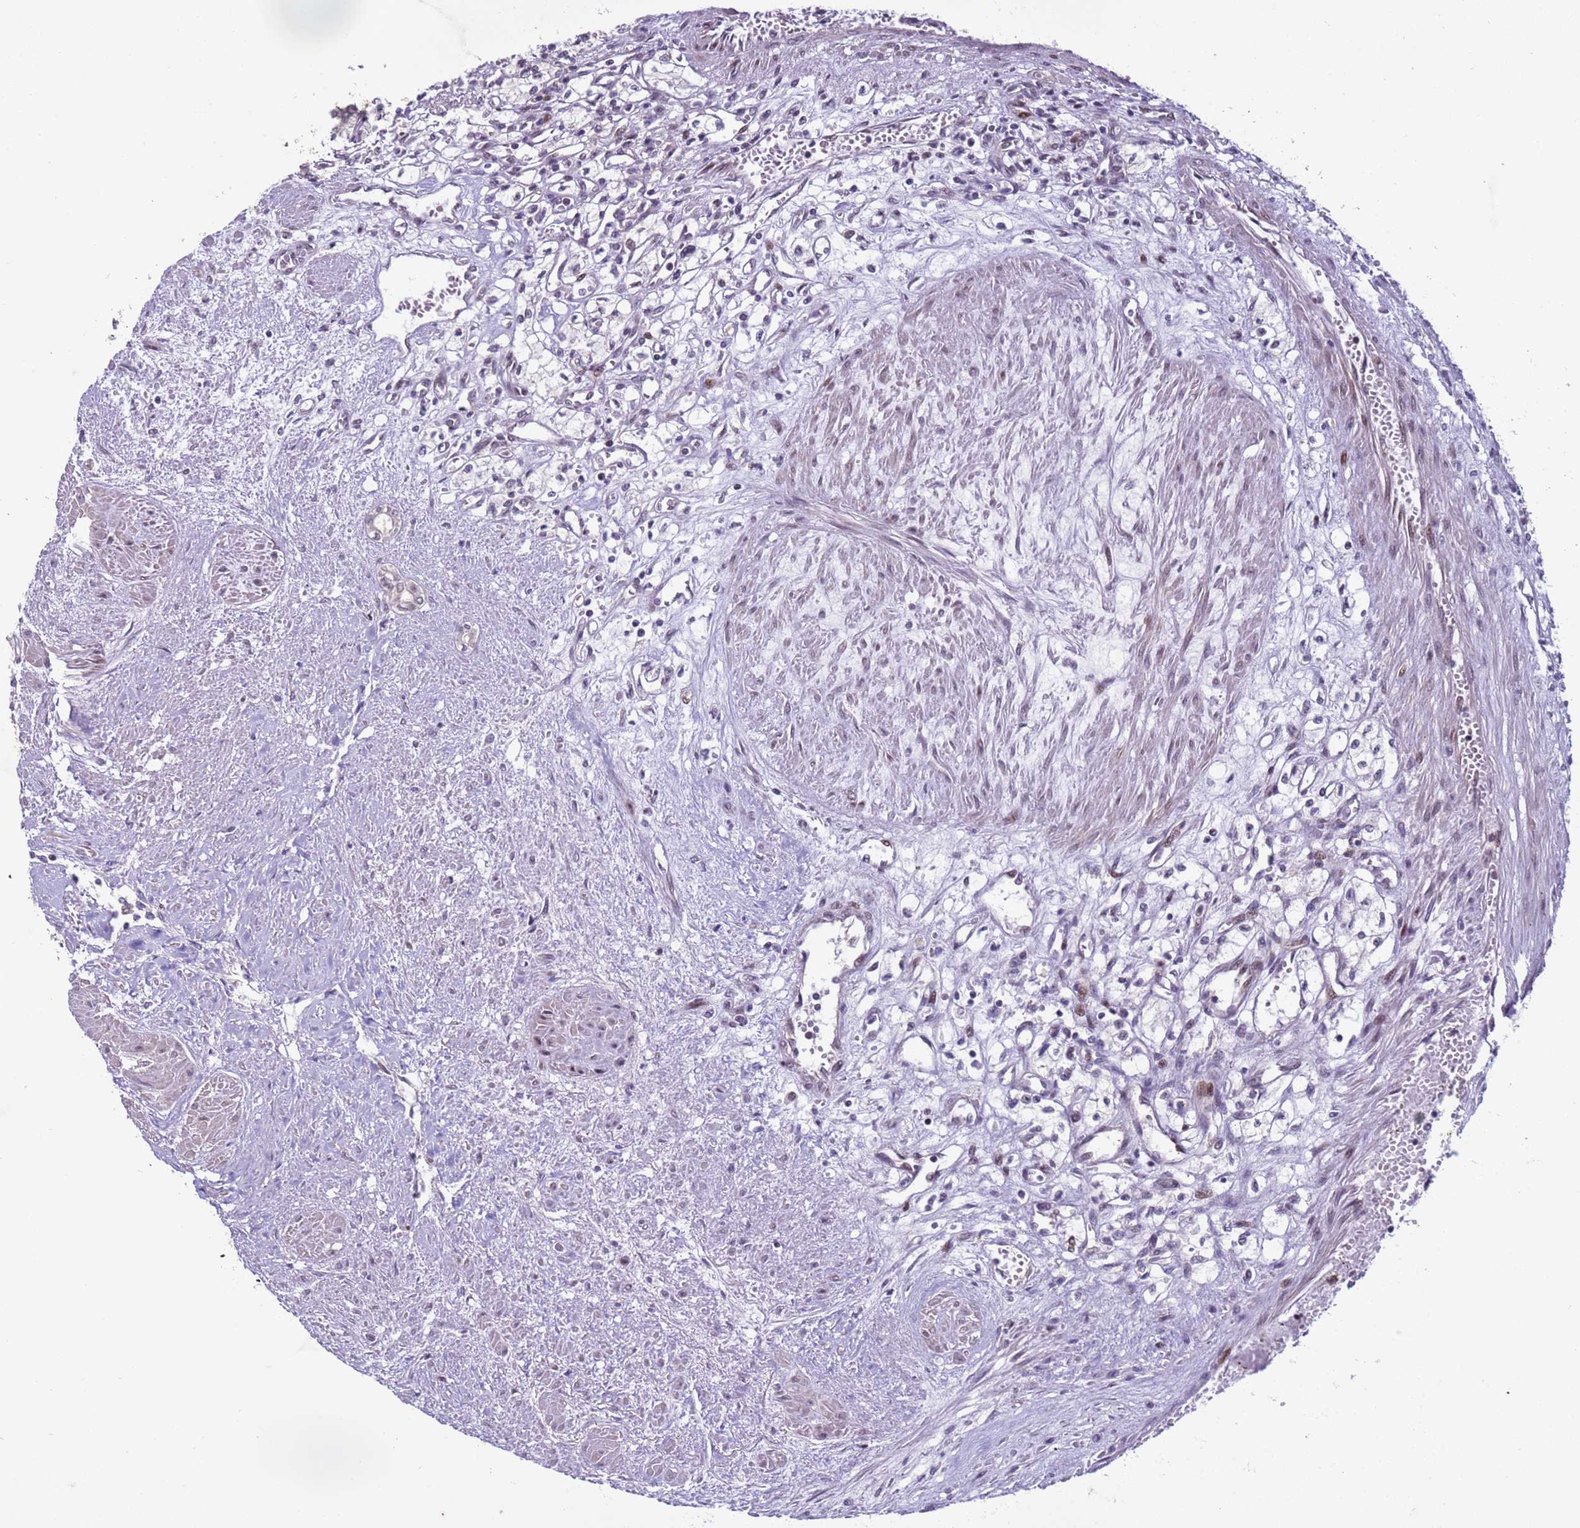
{"staining": {"intensity": "negative", "quantity": "none", "location": "none"}, "tissue": "renal cancer", "cell_type": "Tumor cells", "image_type": "cancer", "snomed": [{"axis": "morphology", "description": "Adenocarcinoma, NOS"}, {"axis": "topography", "description": "Kidney"}], "caption": "The histopathology image demonstrates no significant positivity in tumor cells of renal adenocarcinoma.", "gene": "SHC3", "patient": {"sex": "male", "age": 59}}